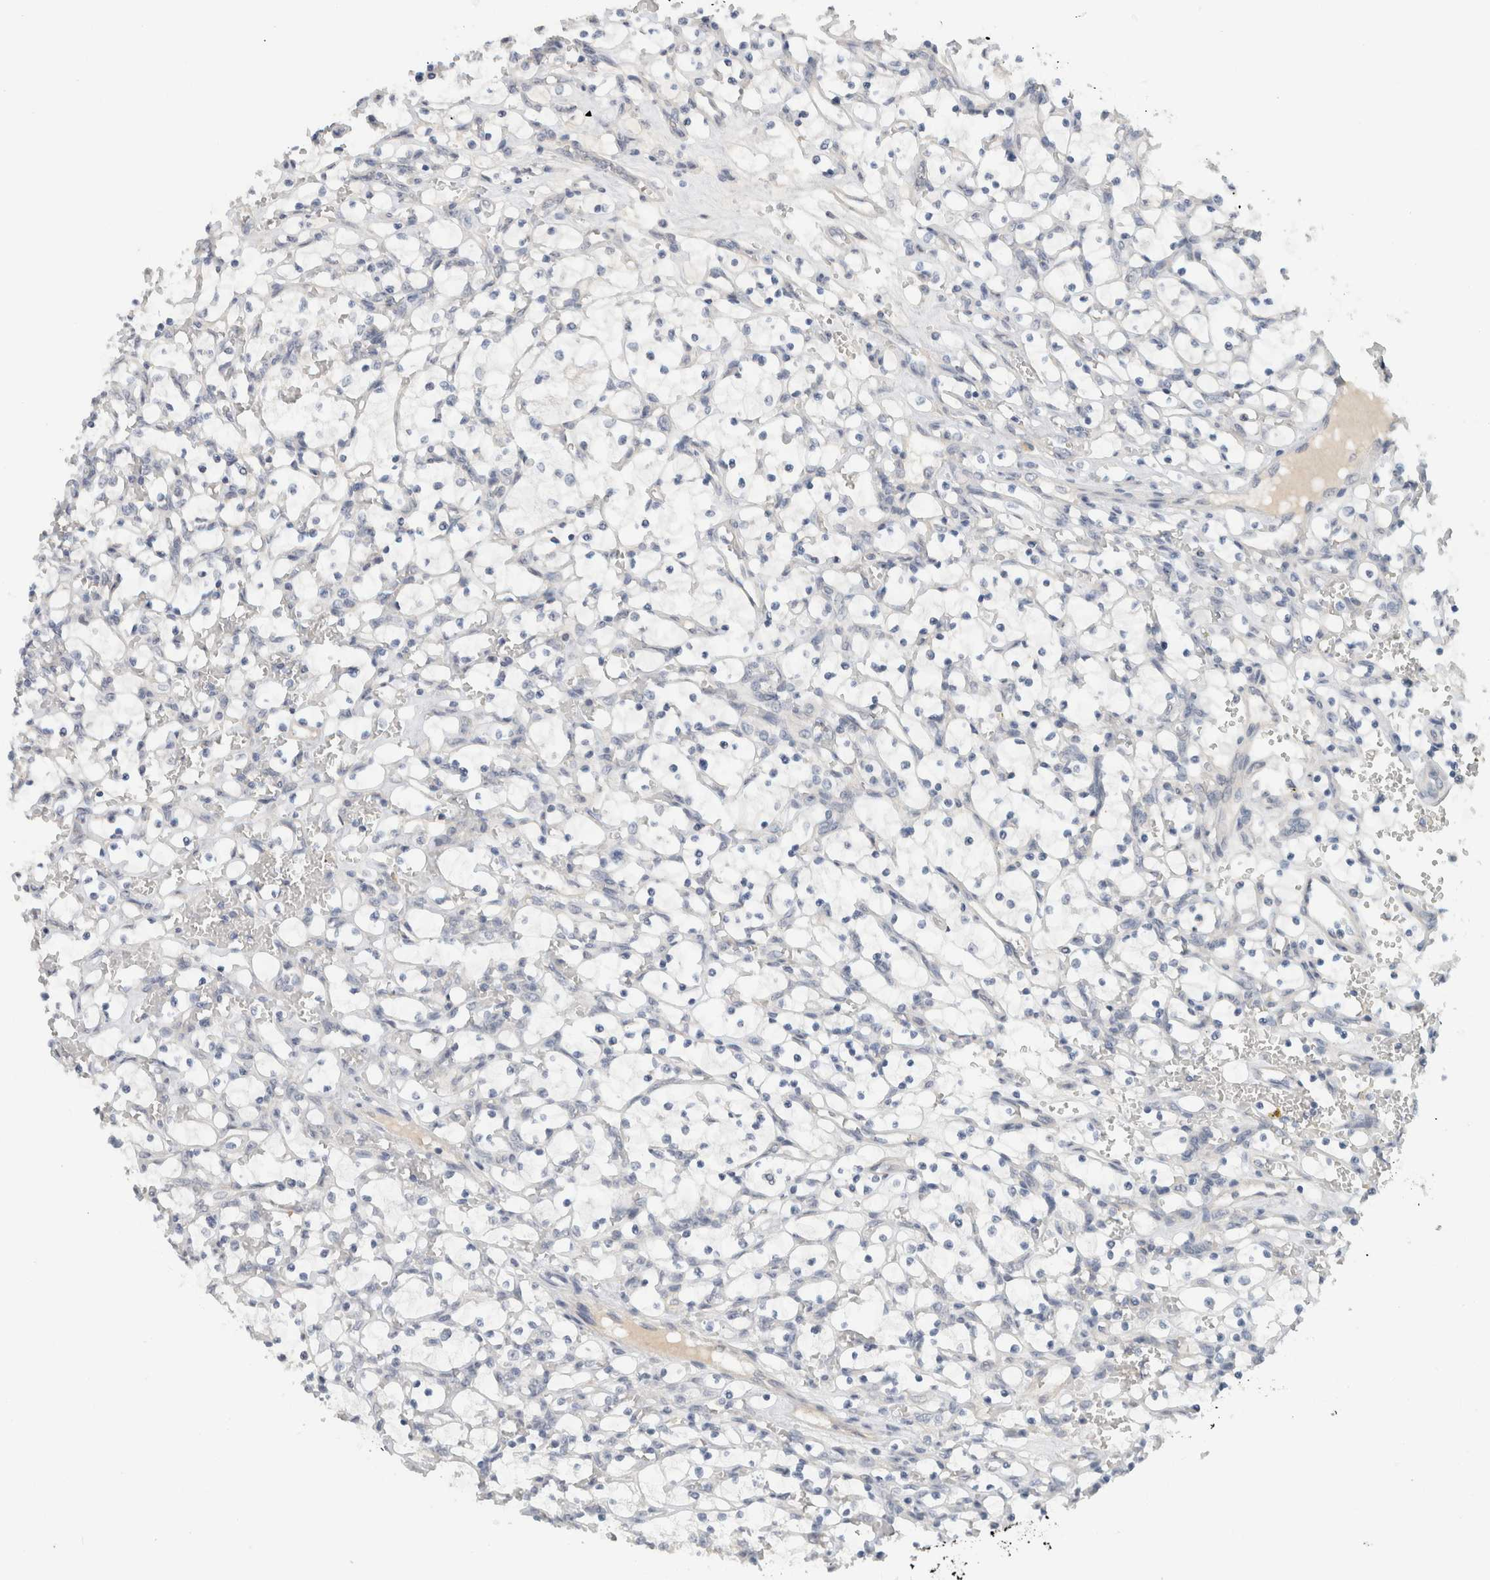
{"staining": {"intensity": "negative", "quantity": "none", "location": "none"}, "tissue": "renal cancer", "cell_type": "Tumor cells", "image_type": "cancer", "snomed": [{"axis": "morphology", "description": "Adenocarcinoma, NOS"}, {"axis": "topography", "description": "Kidney"}], "caption": "Tumor cells are negative for protein expression in human renal adenocarcinoma.", "gene": "HCN3", "patient": {"sex": "female", "age": 69}}